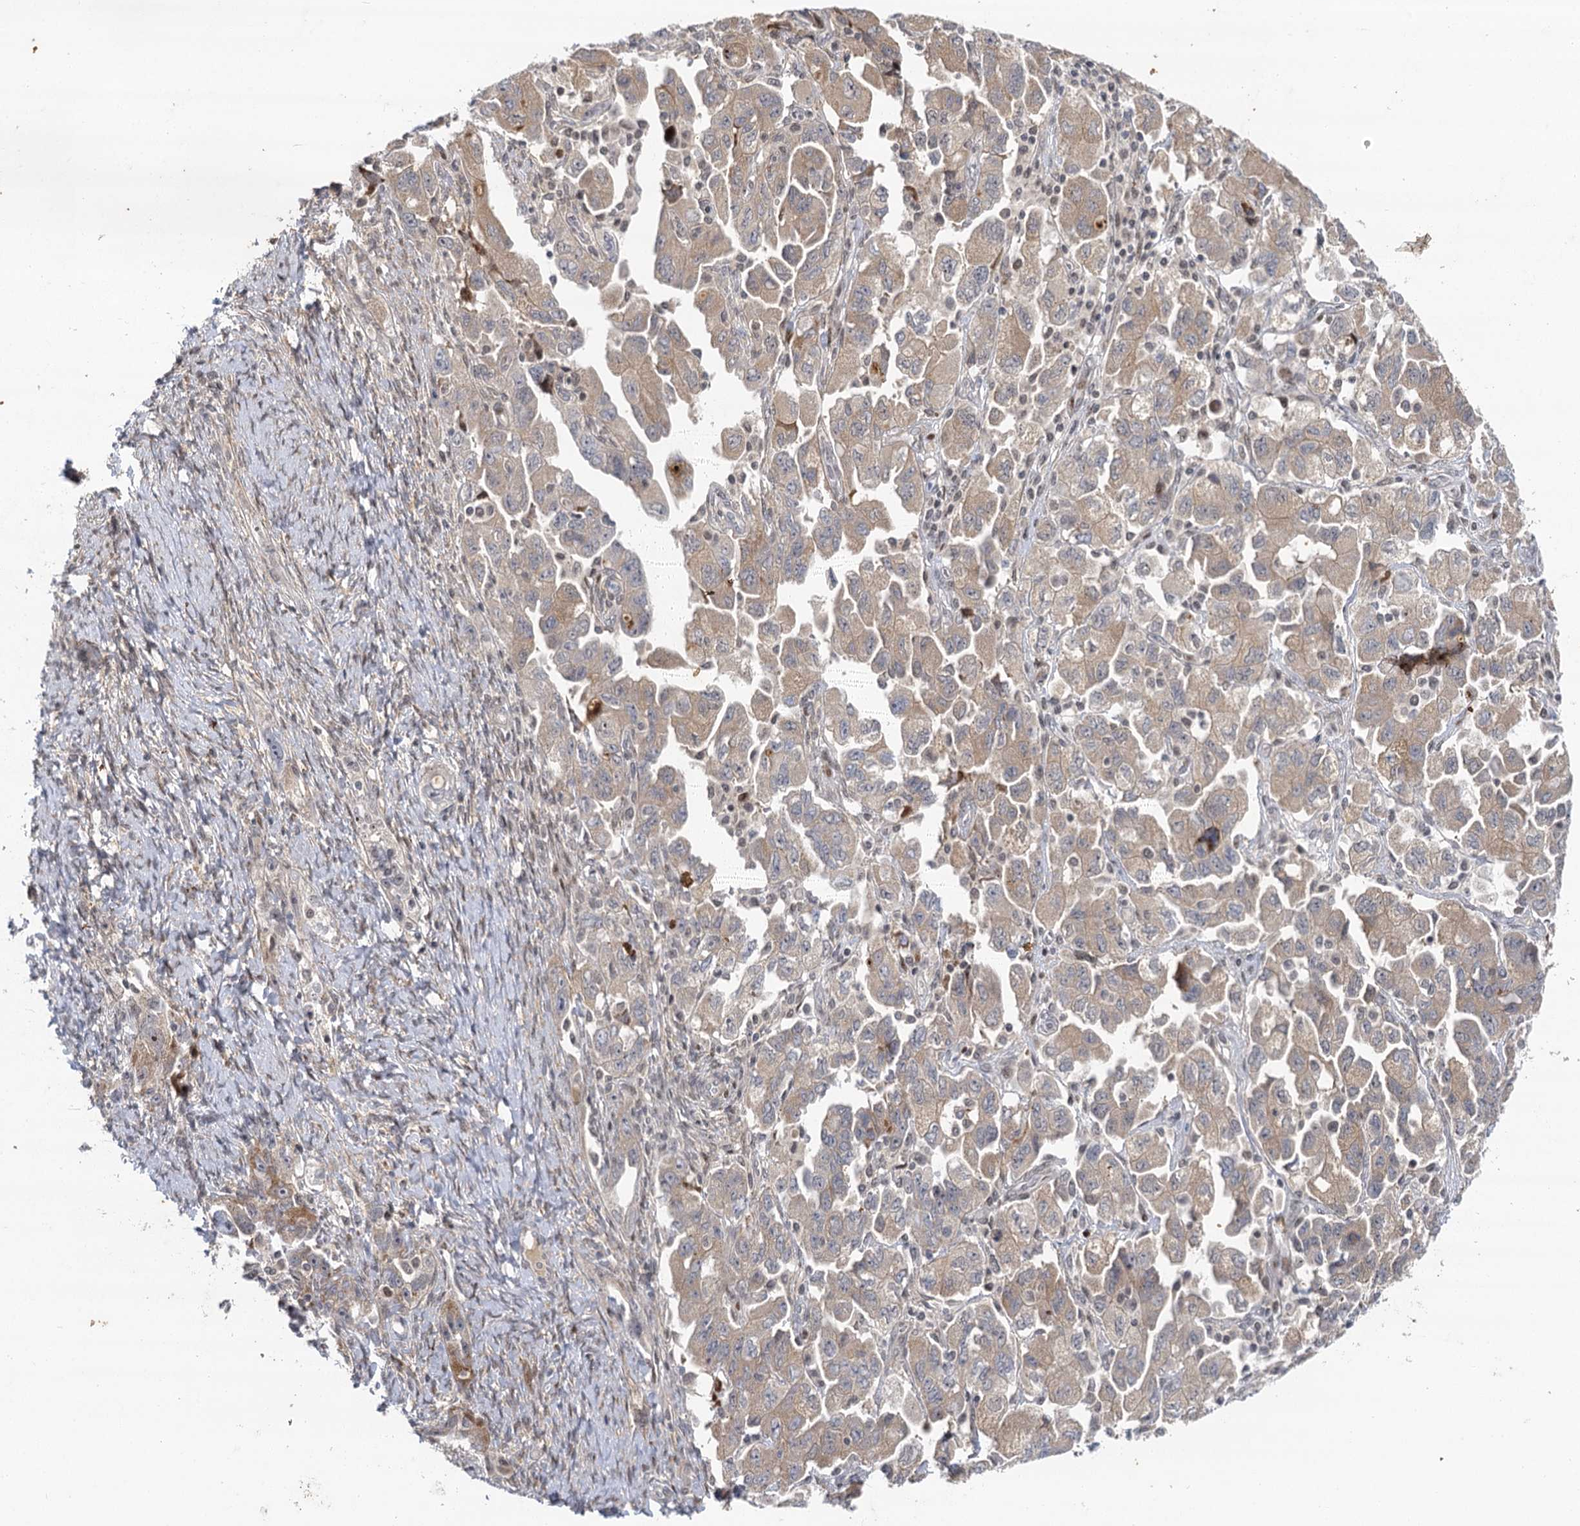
{"staining": {"intensity": "weak", "quantity": "<25%", "location": "cytoplasmic/membranous"}, "tissue": "ovarian cancer", "cell_type": "Tumor cells", "image_type": "cancer", "snomed": [{"axis": "morphology", "description": "Carcinoma, NOS"}, {"axis": "morphology", "description": "Cystadenocarcinoma, serous, NOS"}, {"axis": "topography", "description": "Ovary"}], "caption": "This is a histopathology image of IHC staining of ovarian cancer, which shows no staining in tumor cells.", "gene": "IL11RA", "patient": {"sex": "female", "age": 69}}